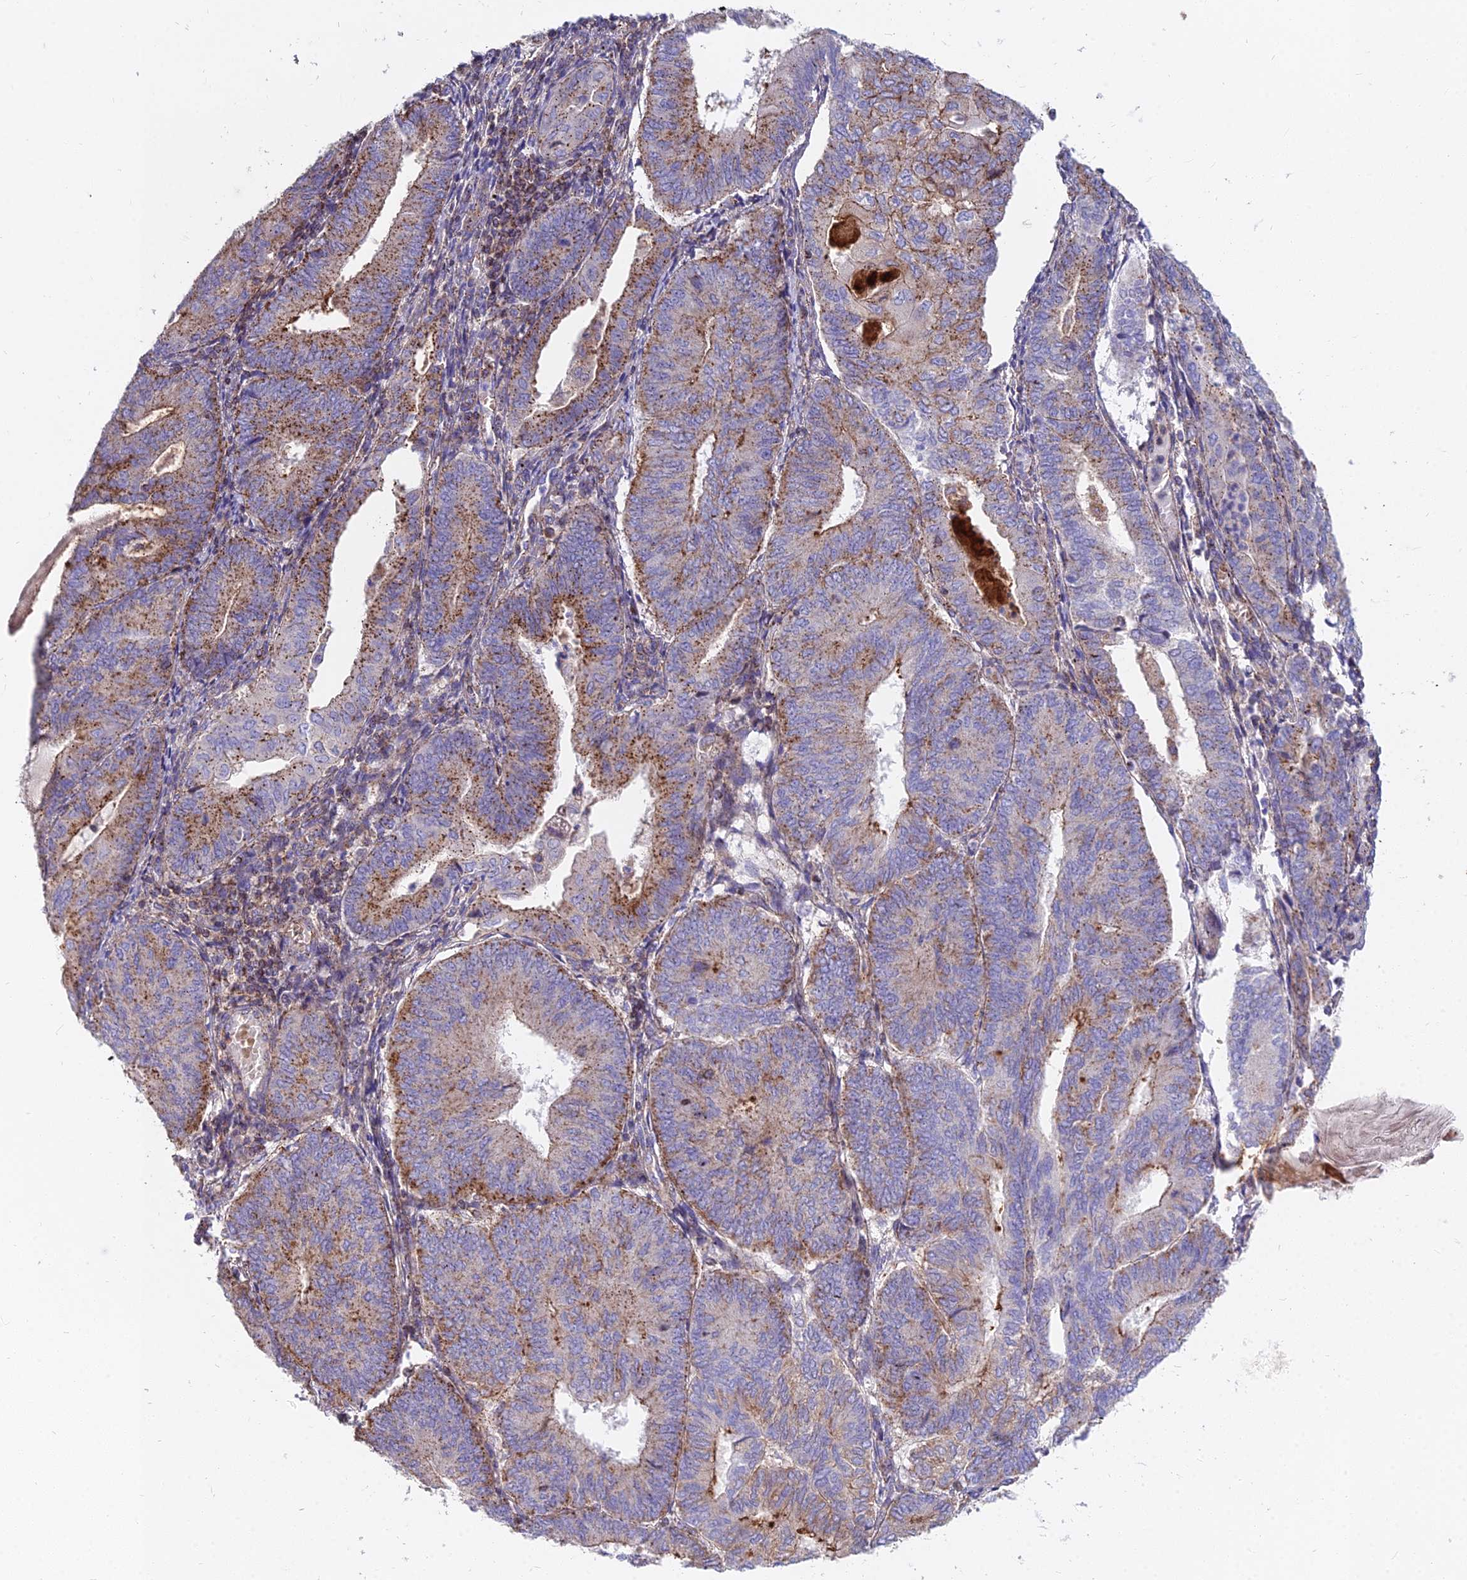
{"staining": {"intensity": "moderate", "quantity": "25%-75%", "location": "cytoplasmic/membranous"}, "tissue": "endometrial cancer", "cell_type": "Tumor cells", "image_type": "cancer", "snomed": [{"axis": "morphology", "description": "Adenocarcinoma, NOS"}, {"axis": "topography", "description": "Endometrium"}], "caption": "Adenocarcinoma (endometrial) stained with IHC shows moderate cytoplasmic/membranous positivity in approximately 25%-75% of tumor cells.", "gene": "FRMPD1", "patient": {"sex": "female", "age": 81}}